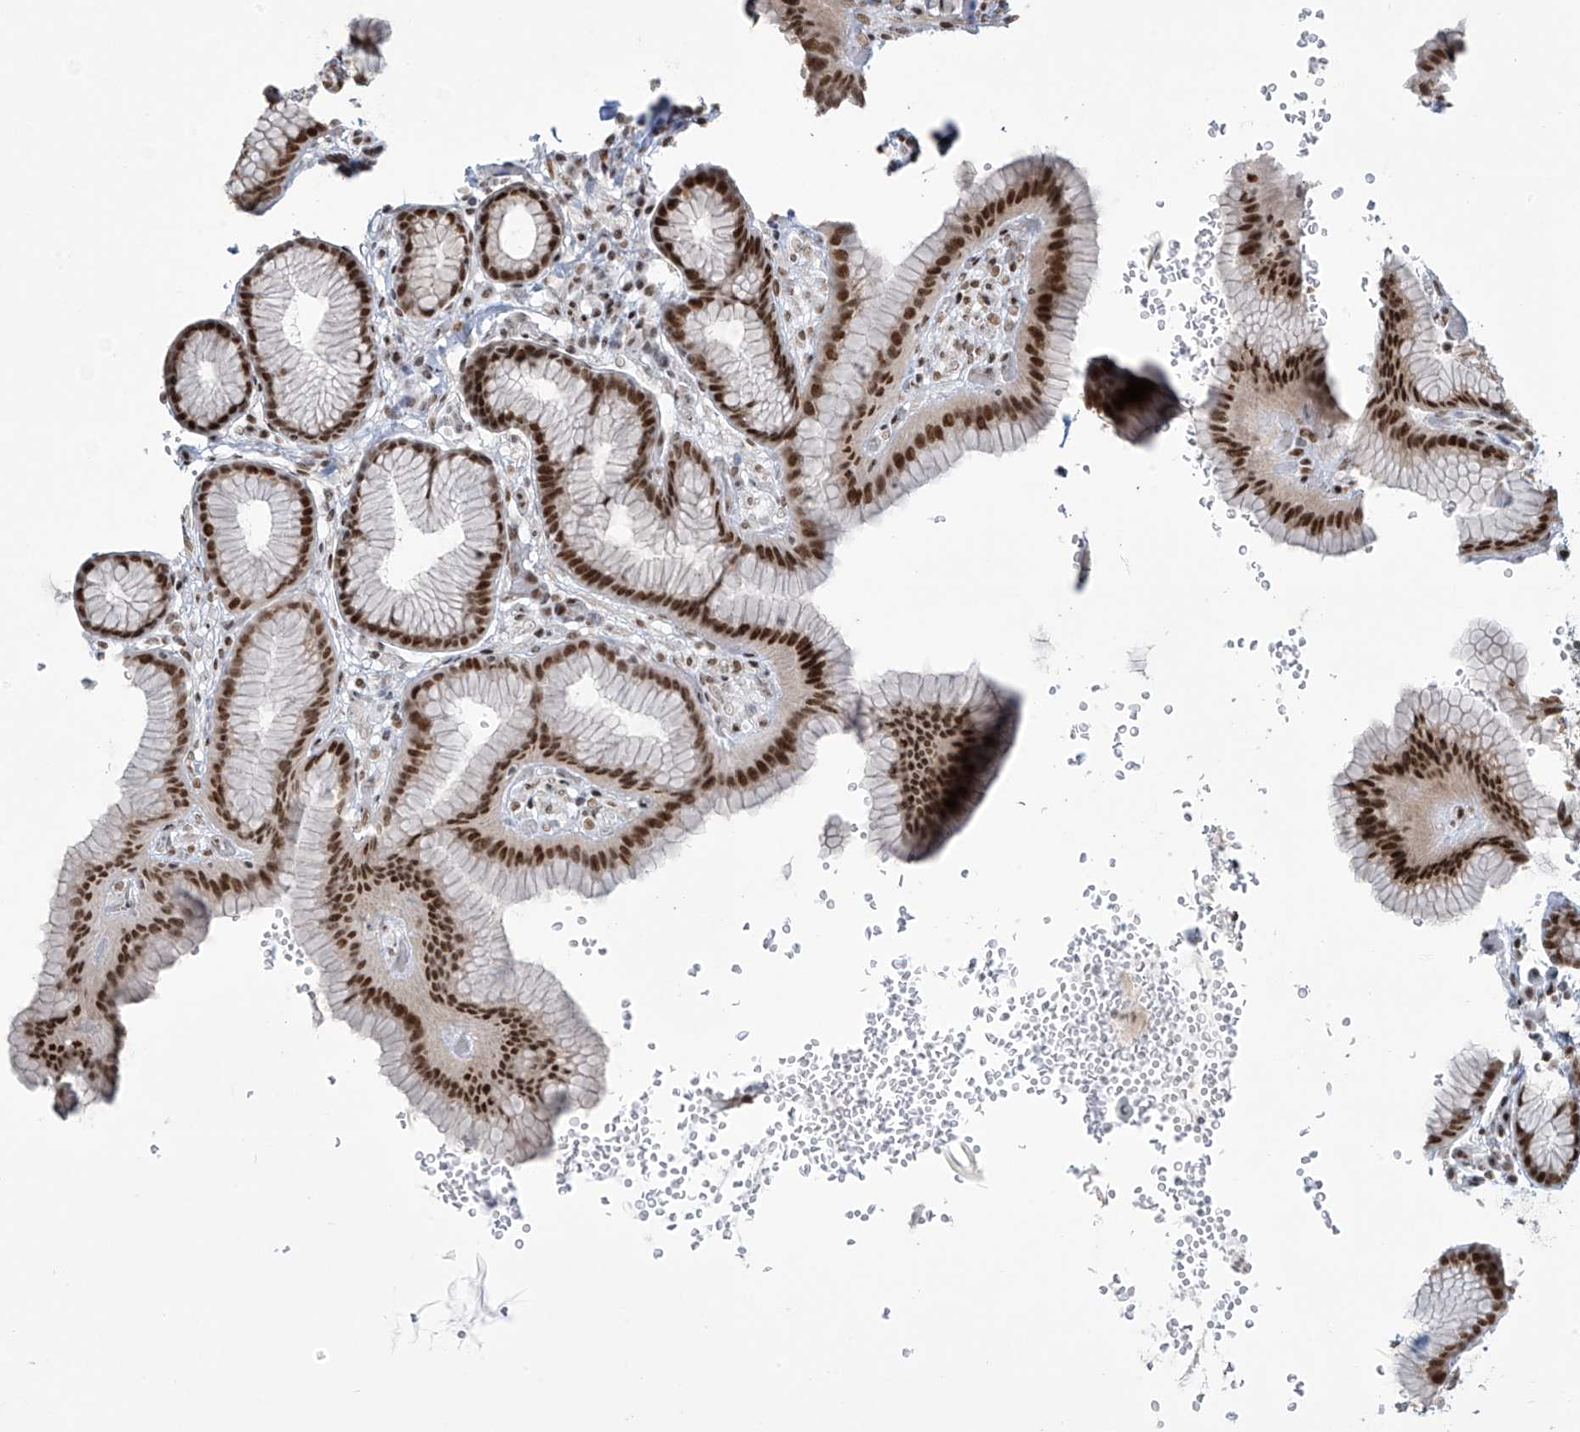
{"staining": {"intensity": "strong", "quantity": ">75%", "location": "nuclear"}, "tissue": "stomach", "cell_type": "Glandular cells", "image_type": "normal", "snomed": [{"axis": "morphology", "description": "Normal tissue, NOS"}, {"axis": "topography", "description": "Stomach"}], "caption": "Immunohistochemistry (IHC) (DAB) staining of unremarkable stomach exhibits strong nuclear protein expression in about >75% of glandular cells.", "gene": "MS4A6A", "patient": {"sex": "male", "age": 42}}